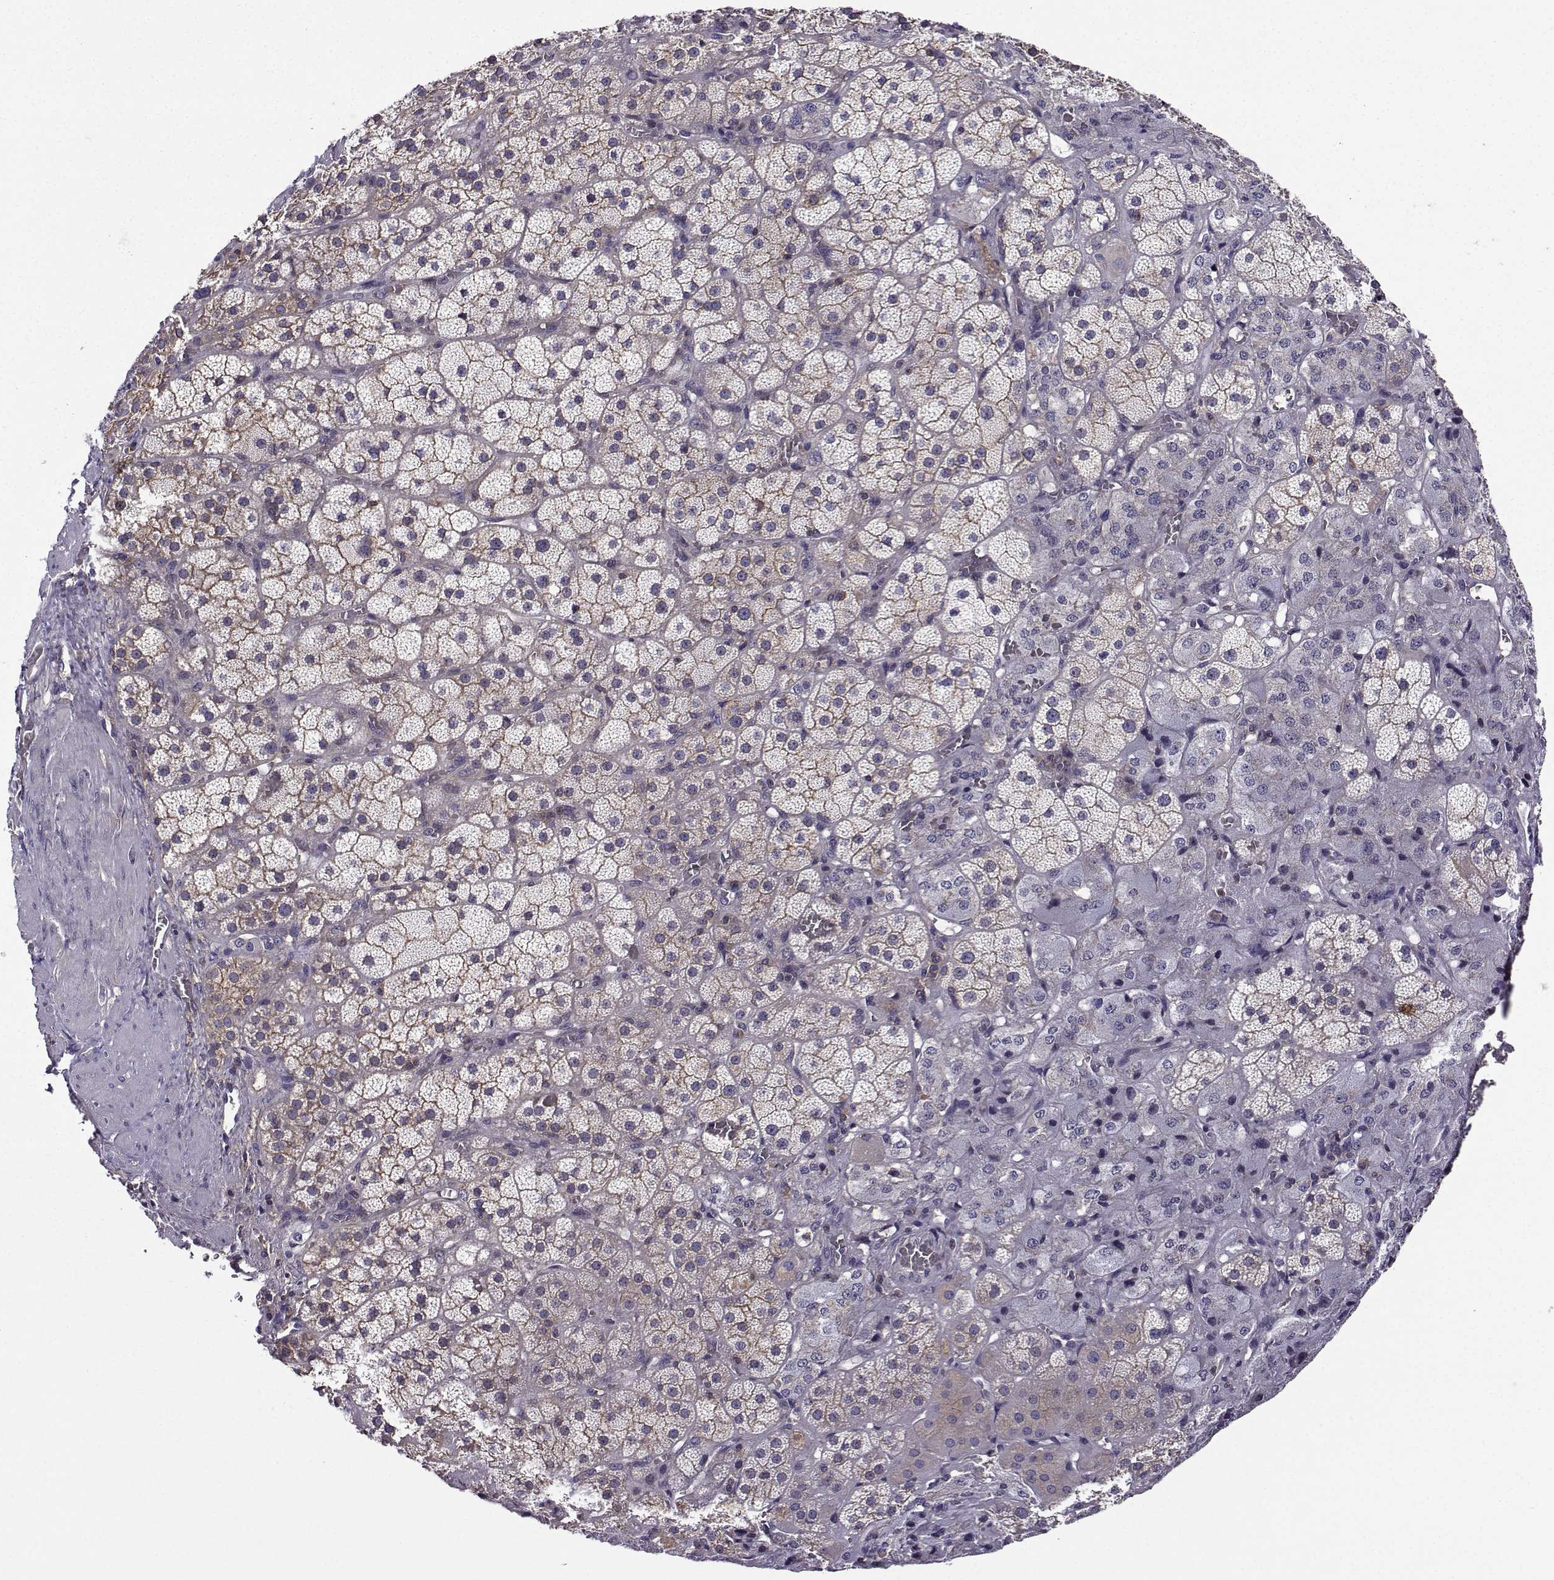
{"staining": {"intensity": "moderate", "quantity": "25%-75%", "location": "cytoplasmic/membranous"}, "tissue": "adrenal gland", "cell_type": "Glandular cells", "image_type": "normal", "snomed": [{"axis": "morphology", "description": "Normal tissue, NOS"}, {"axis": "topography", "description": "Adrenal gland"}], "caption": "Immunohistochemistry micrograph of unremarkable human adrenal gland stained for a protein (brown), which exhibits medium levels of moderate cytoplasmic/membranous expression in approximately 25%-75% of glandular cells.", "gene": "ITGB8", "patient": {"sex": "male", "age": 57}}